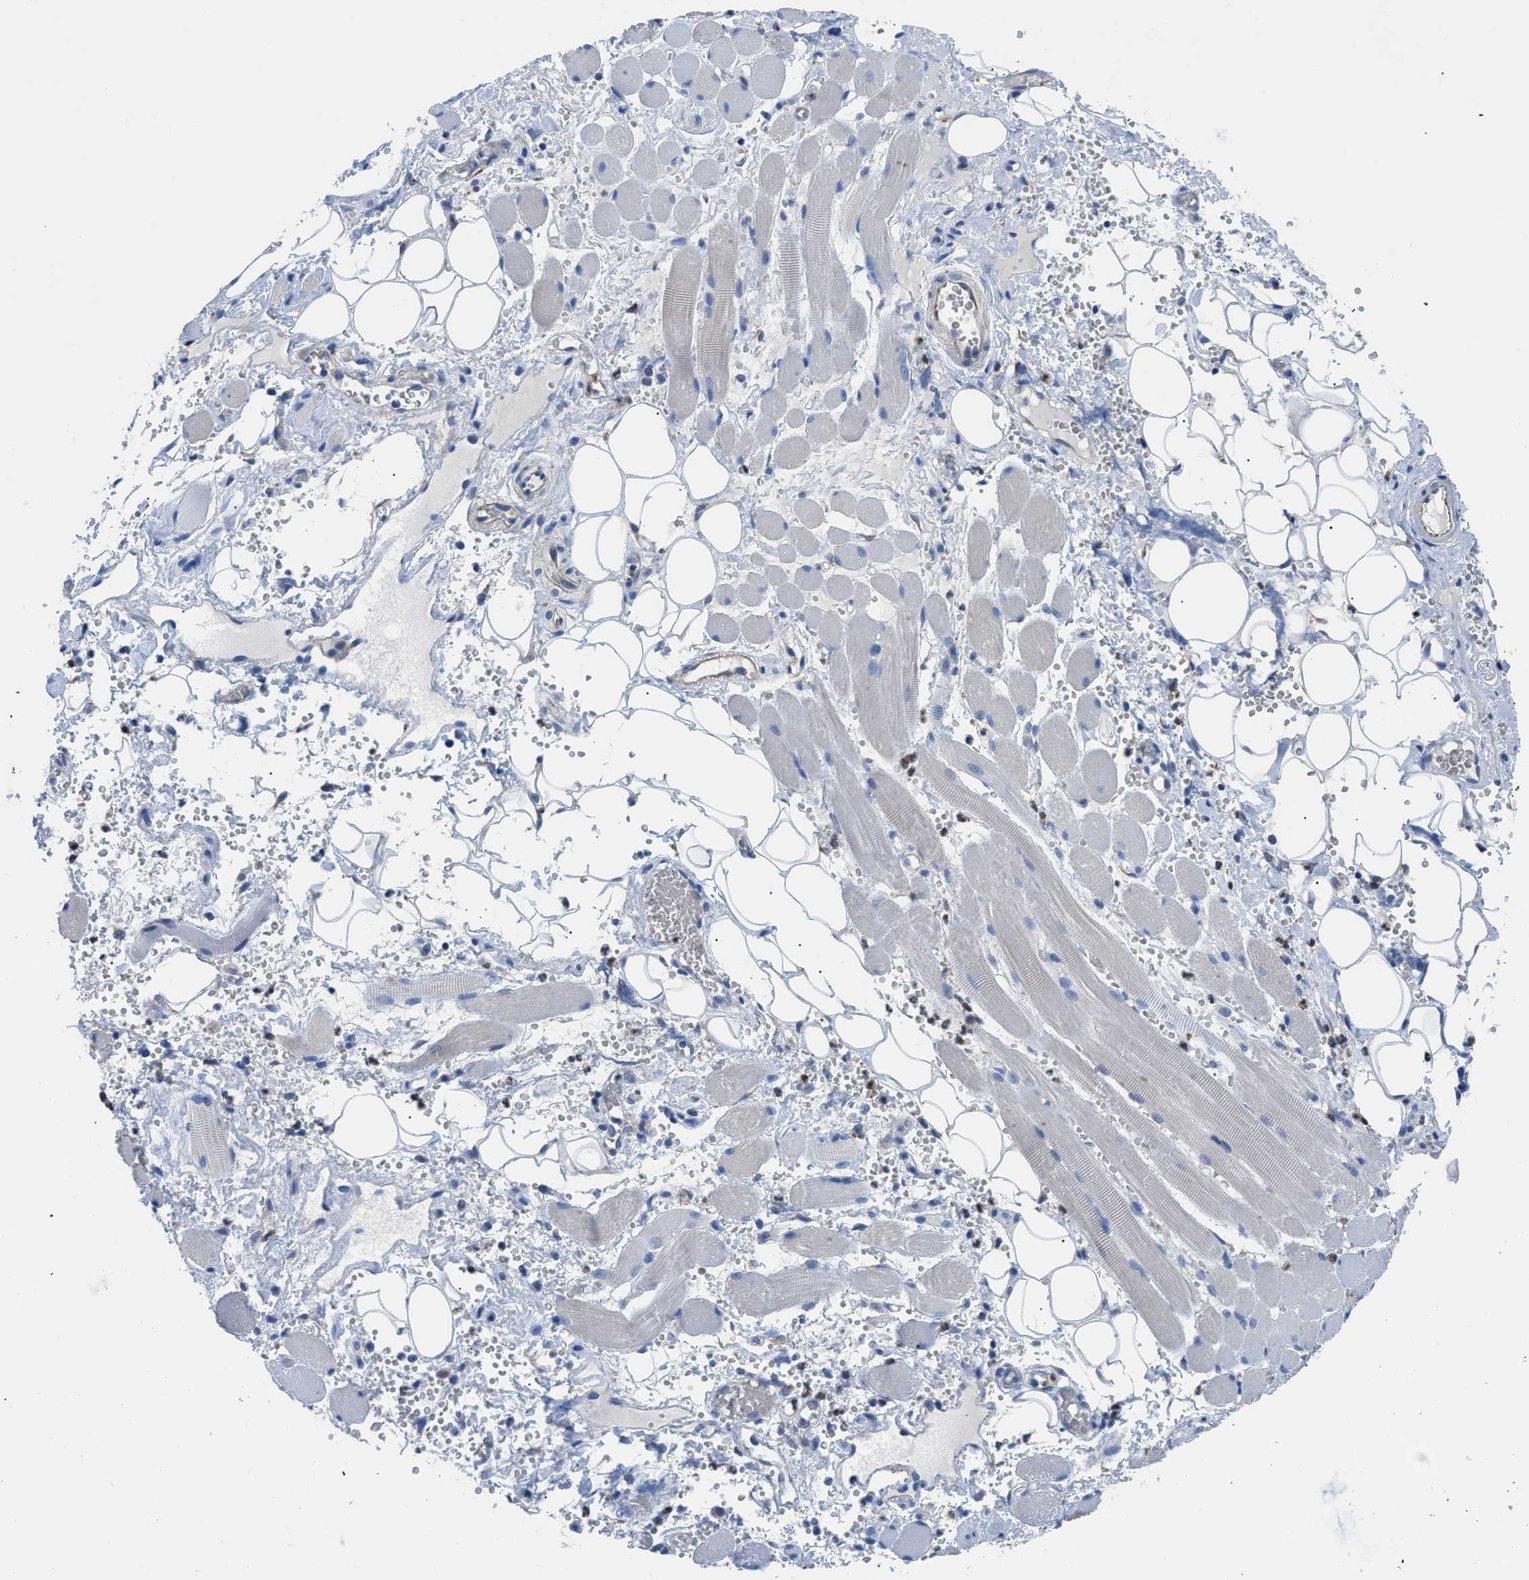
{"staining": {"intensity": "negative", "quantity": "none", "location": "none"}, "tissue": "adipose tissue", "cell_type": "Adipocytes", "image_type": "normal", "snomed": [{"axis": "morphology", "description": "Squamous cell carcinoma, NOS"}, {"axis": "topography", "description": "Oral tissue"}, {"axis": "topography", "description": "Head-Neck"}], "caption": "IHC image of benign adipose tissue: adipose tissue stained with DAB exhibits no significant protein positivity in adipocytes. (Brightfield microscopy of DAB IHC at high magnification).", "gene": "ITPR1", "patient": {"sex": "female", "age": 50}}